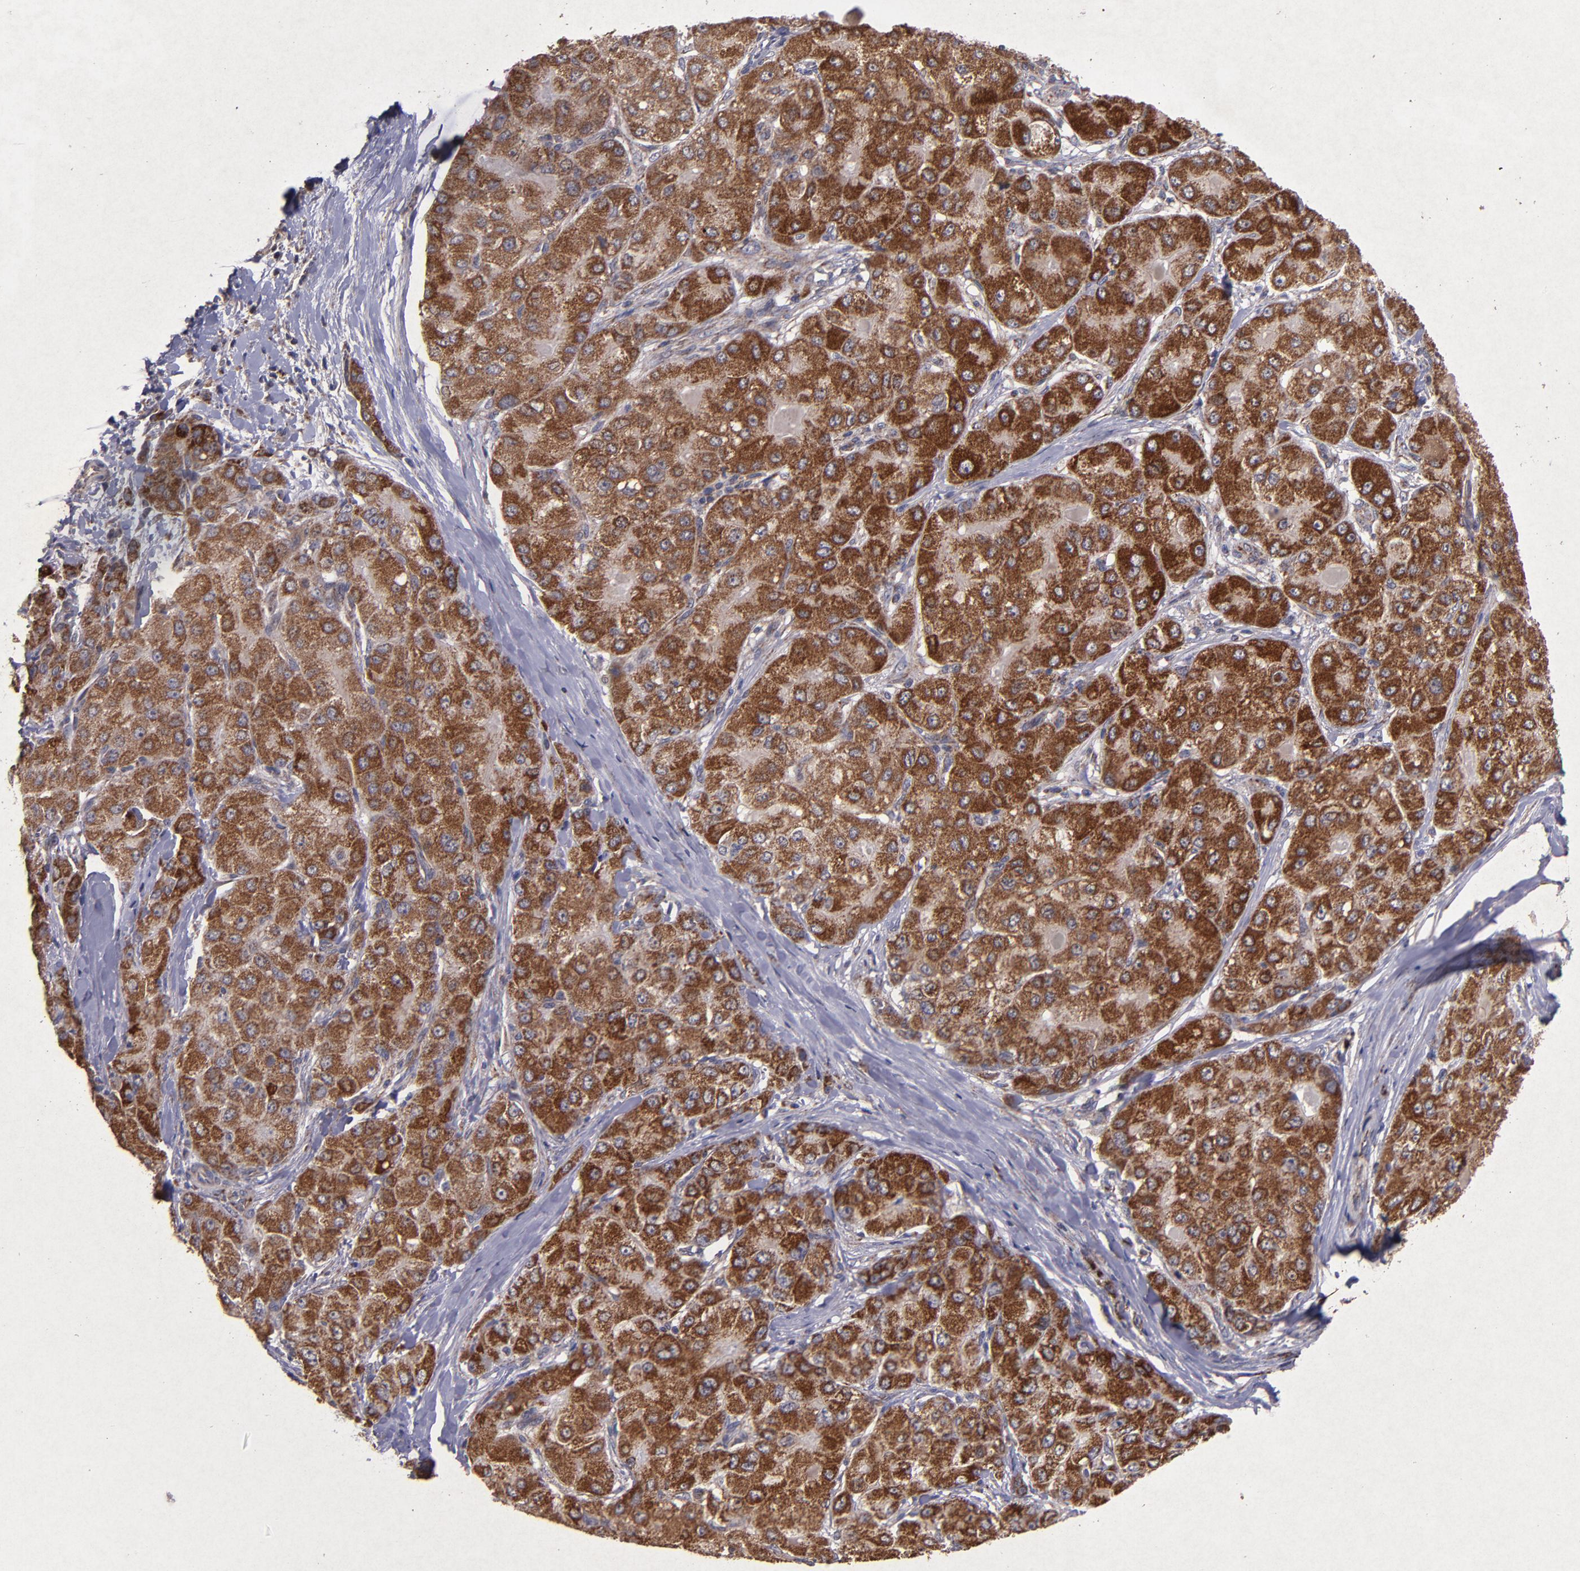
{"staining": {"intensity": "strong", "quantity": ">75%", "location": "cytoplasmic/membranous"}, "tissue": "liver cancer", "cell_type": "Tumor cells", "image_type": "cancer", "snomed": [{"axis": "morphology", "description": "Carcinoma, Hepatocellular, NOS"}, {"axis": "topography", "description": "Liver"}], "caption": "Immunohistochemistry of human liver cancer reveals high levels of strong cytoplasmic/membranous positivity in approximately >75% of tumor cells. (DAB (3,3'-diaminobenzidine) = brown stain, brightfield microscopy at high magnification).", "gene": "TIMM9", "patient": {"sex": "male", "age": 80}}